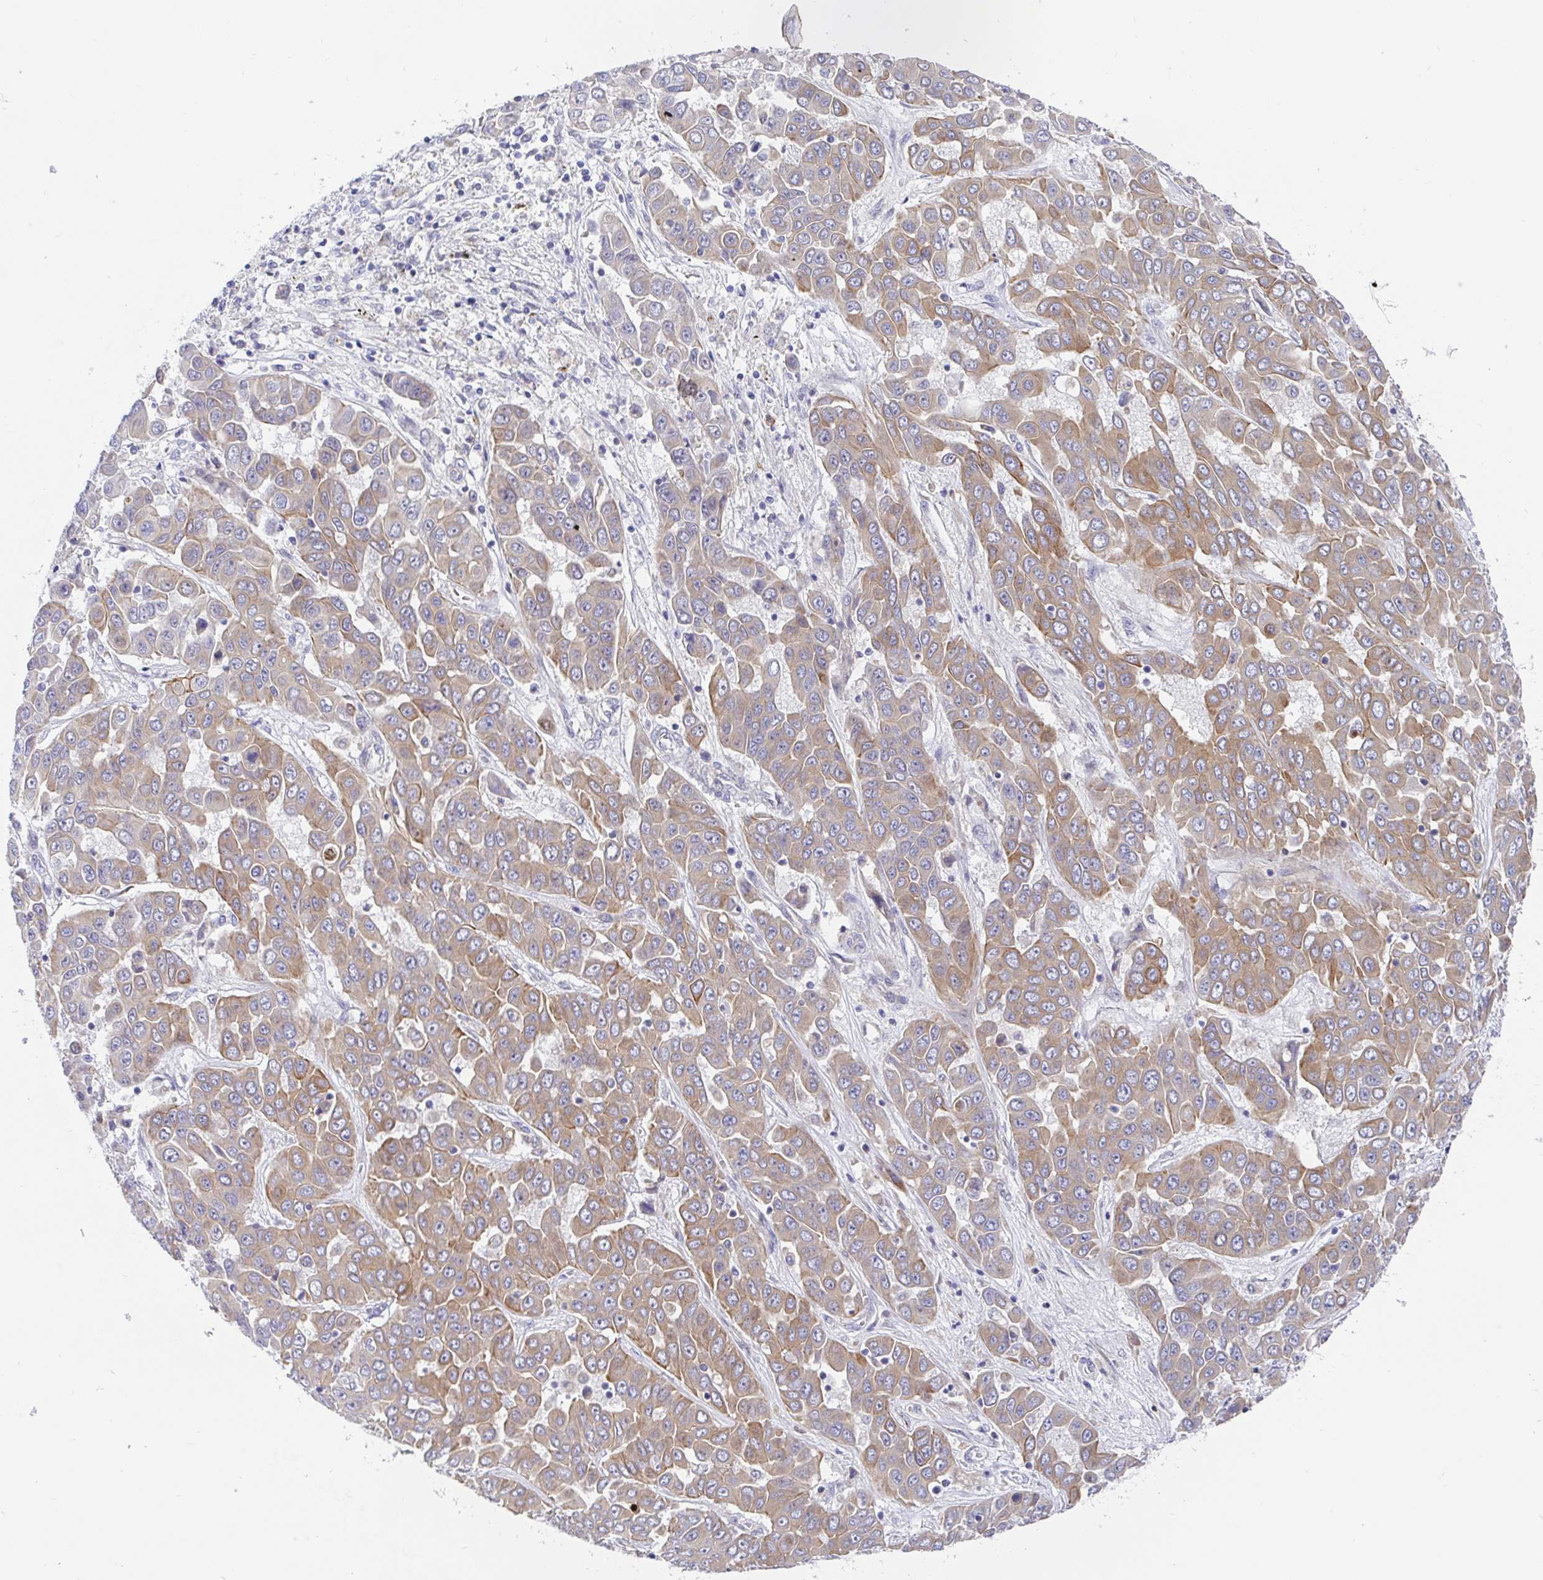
{"staining": {"intensity": "moderate", "quantity": ">75%", "location": "cytoplasmic/membranous"}, "tissue": "liver cancer", "cell_type": "Tumor cells", "image_type": "cancer", "snomed": [{"axis": "morphology", "description": "Cholangiocarcinoma"}, {"axis": "topography", "description": "Liver"}], "caption": "Cholangiocarcinoma (liver) stained for a protein (brown) displays moderate cytoplasmic/membranous positive staining in approximately >75% of tumor cells.", "gene": "GOLGA1", "patient": {"sex": "female", "age": 52}}